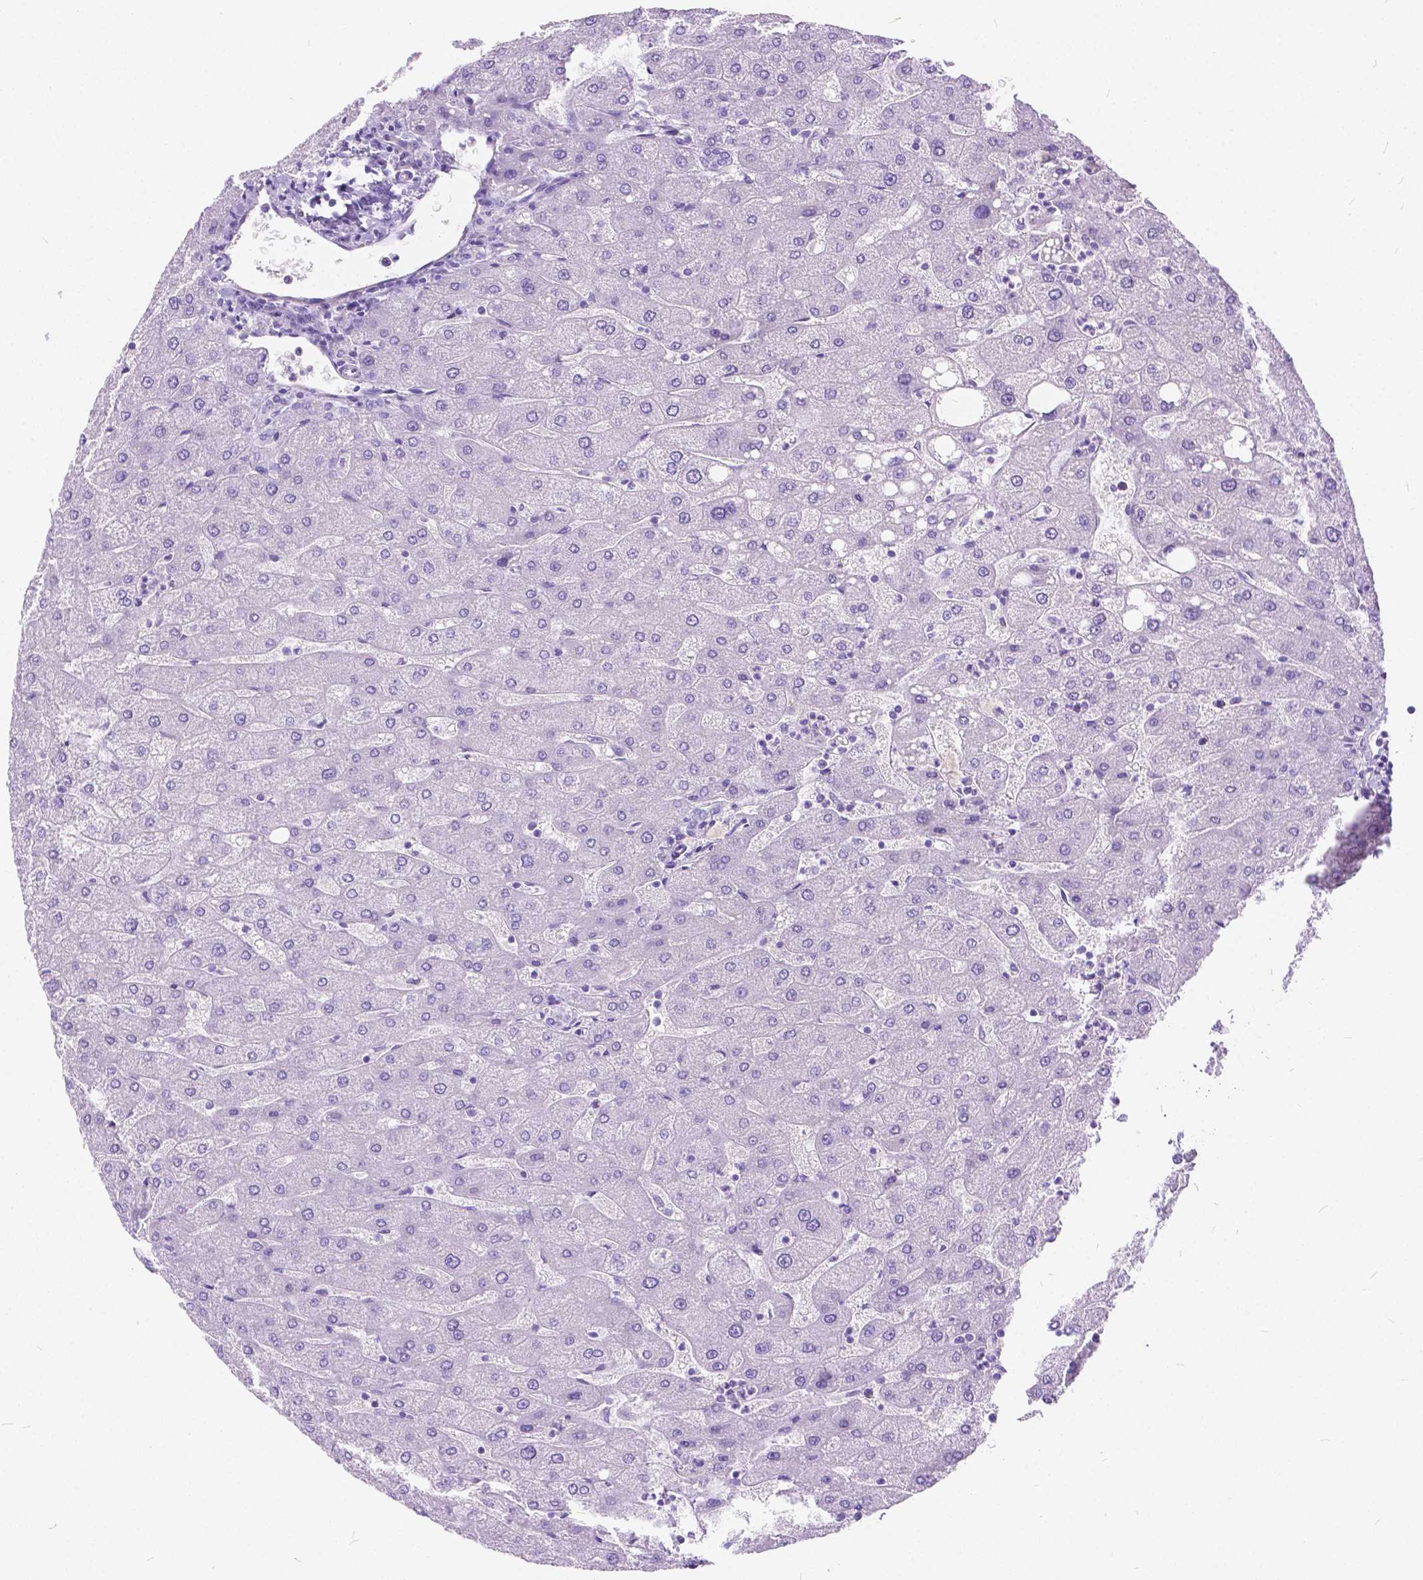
{"staining": {"intensity": "negative", "quantity": "none", "location": "none"}, "tissue": "liver", "cell_type": "Cholangiocytes", "image_type": "normal", "snomed": [{"axis": "morphology", "description": "Normal tissue, NOS"}, {"axis": "topography", "description": "Liver"}], "caption": "Immunohistochemical staining of benign liver reveals no significant staining in cholangiocytes. (Stains: DAB immunohistochemistry with hematoxylin counter stain, Microscopy: brightfield microscopy at high magnification).", "gene": "CHRM1", "patient": {"sex": "male", "age": 67}}